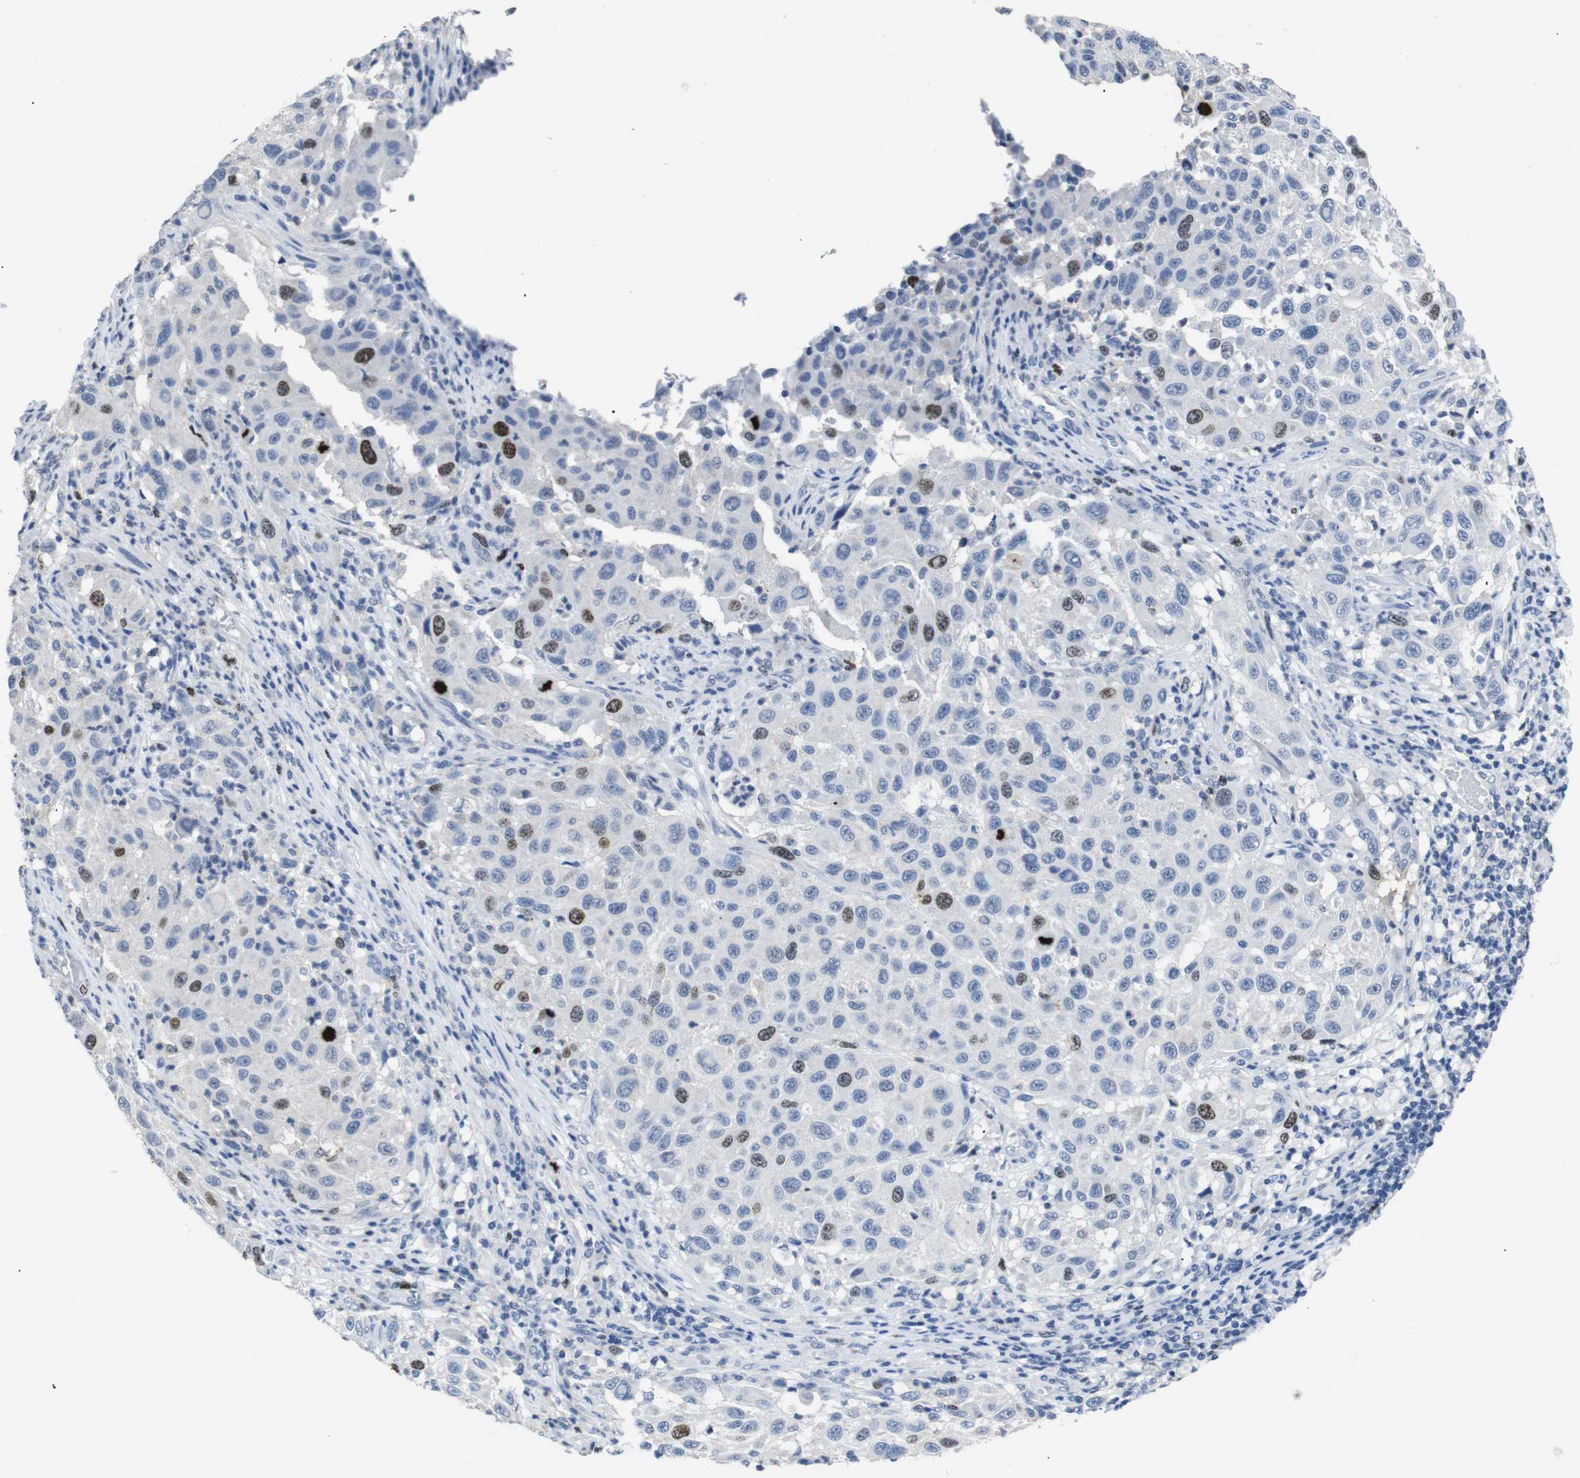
{"staining": {"intensity": "strong", "quantity": "<25%", "location": "nuclear"}, "tissue": "melanoma", "cell_type": "Tumor cells", "image_type": "cancer", "snomed": [{"axis": "morphology", "description": "Malignant melanoma, Metastatic site"}, {"axis": "topography", "description": "Lymph node"}], "caption": "Brown immunohistochemical staining in melanoma displays strong nuclear staining in about <25% of tumor cells. Immunohistochemistry stains the protein of interest in brown and the nuclei are stained blue.", "gene": "INCENP", "patient": {"sex": "male", "age": 61}}